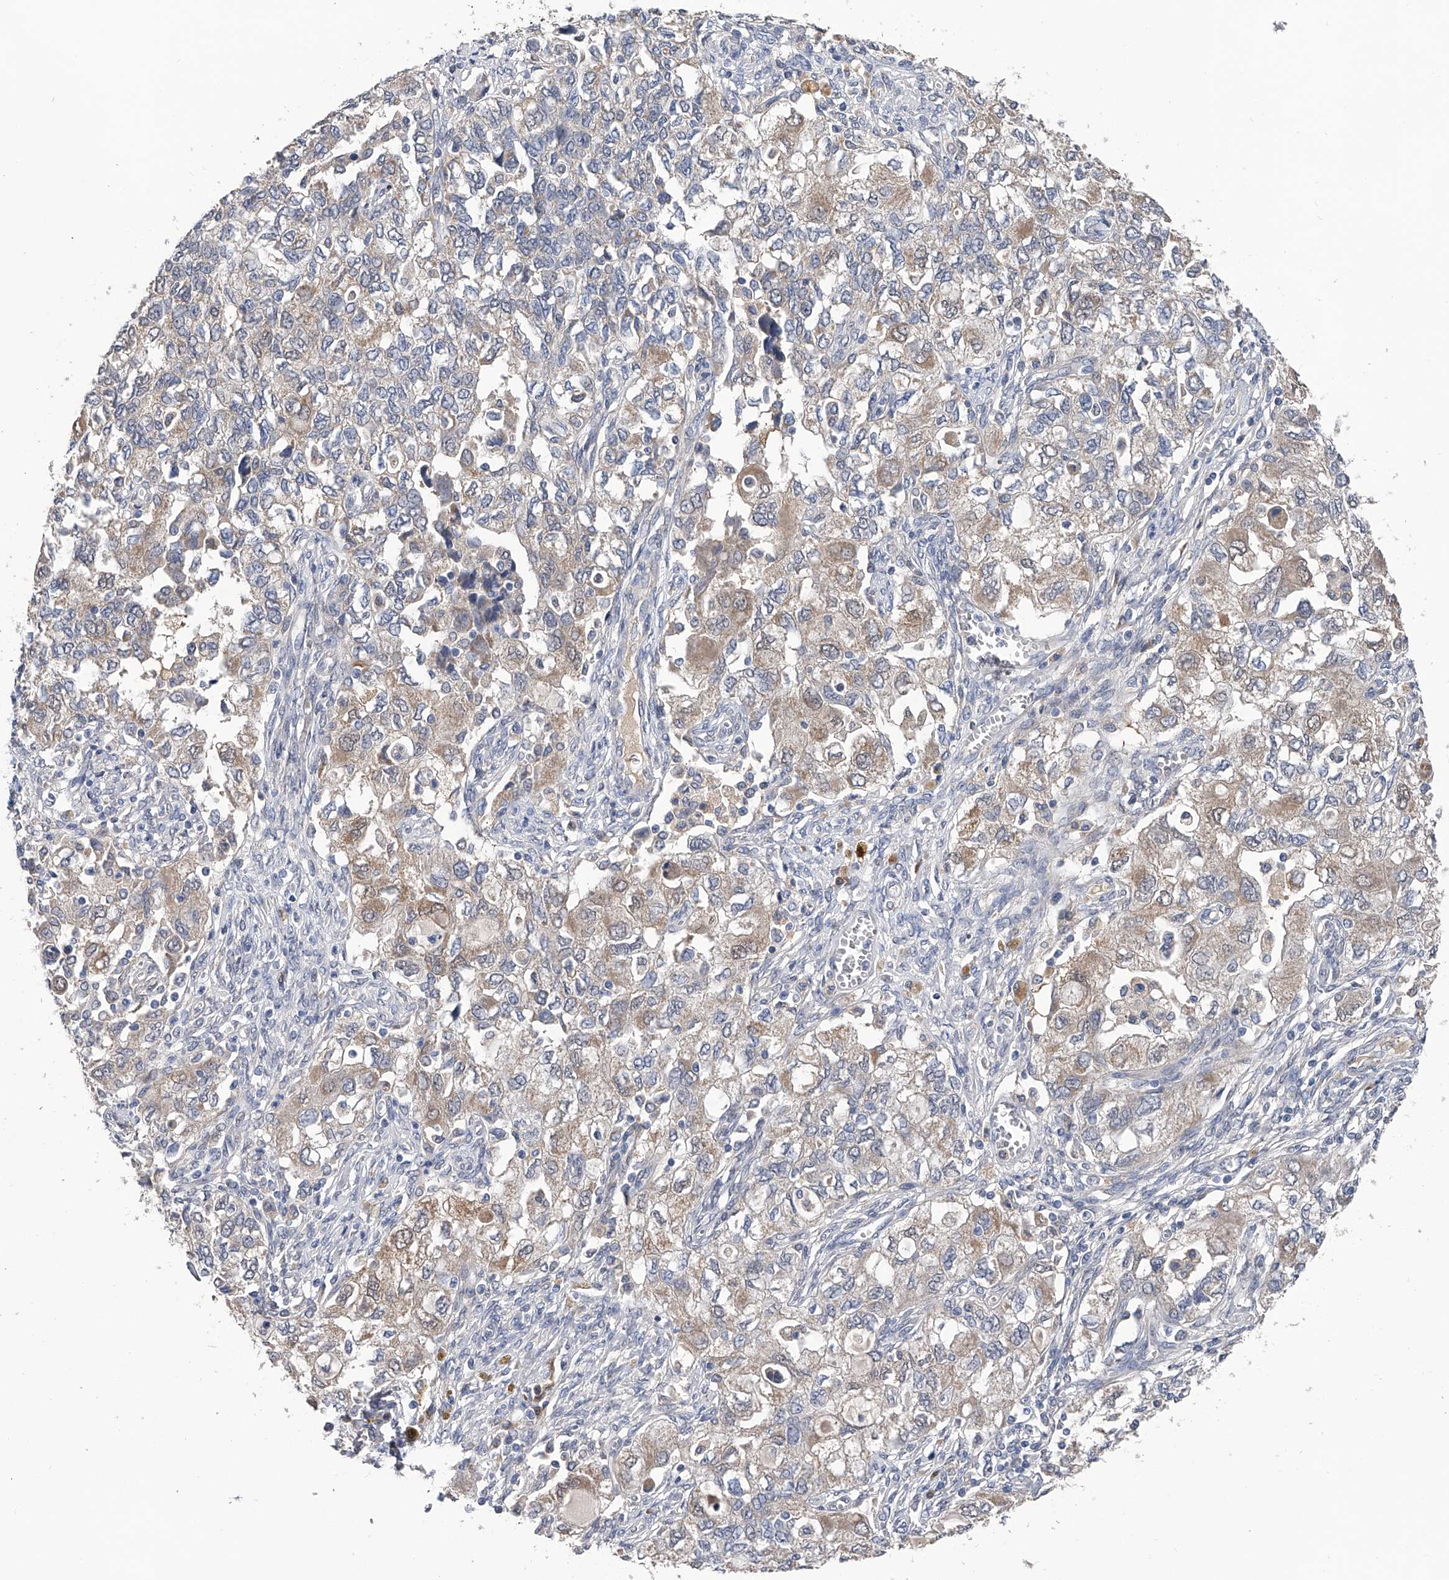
{"staining": {"intensity": "weak", "quantity": "<25%", "location": "cytoplasmic/membranous"}, "tissue": "ovarian cancer", "cell_type": "Tumor cells", "image_type": "cancer", "snomed": [{"axis": "morphology", "description": "Carcinoma, NOS"}, {"axis": "morphology", "description": "Cystadenocarcinoma, serous, NOS"}, {"axis": "topography", "description": "Ovary"}], "caption": "Tumor cells are negative for protein expression in human ovarian serous cystadenocarcinoma.", "gene": "PGM3", "patient": {"sex": "female", "age": 69}}